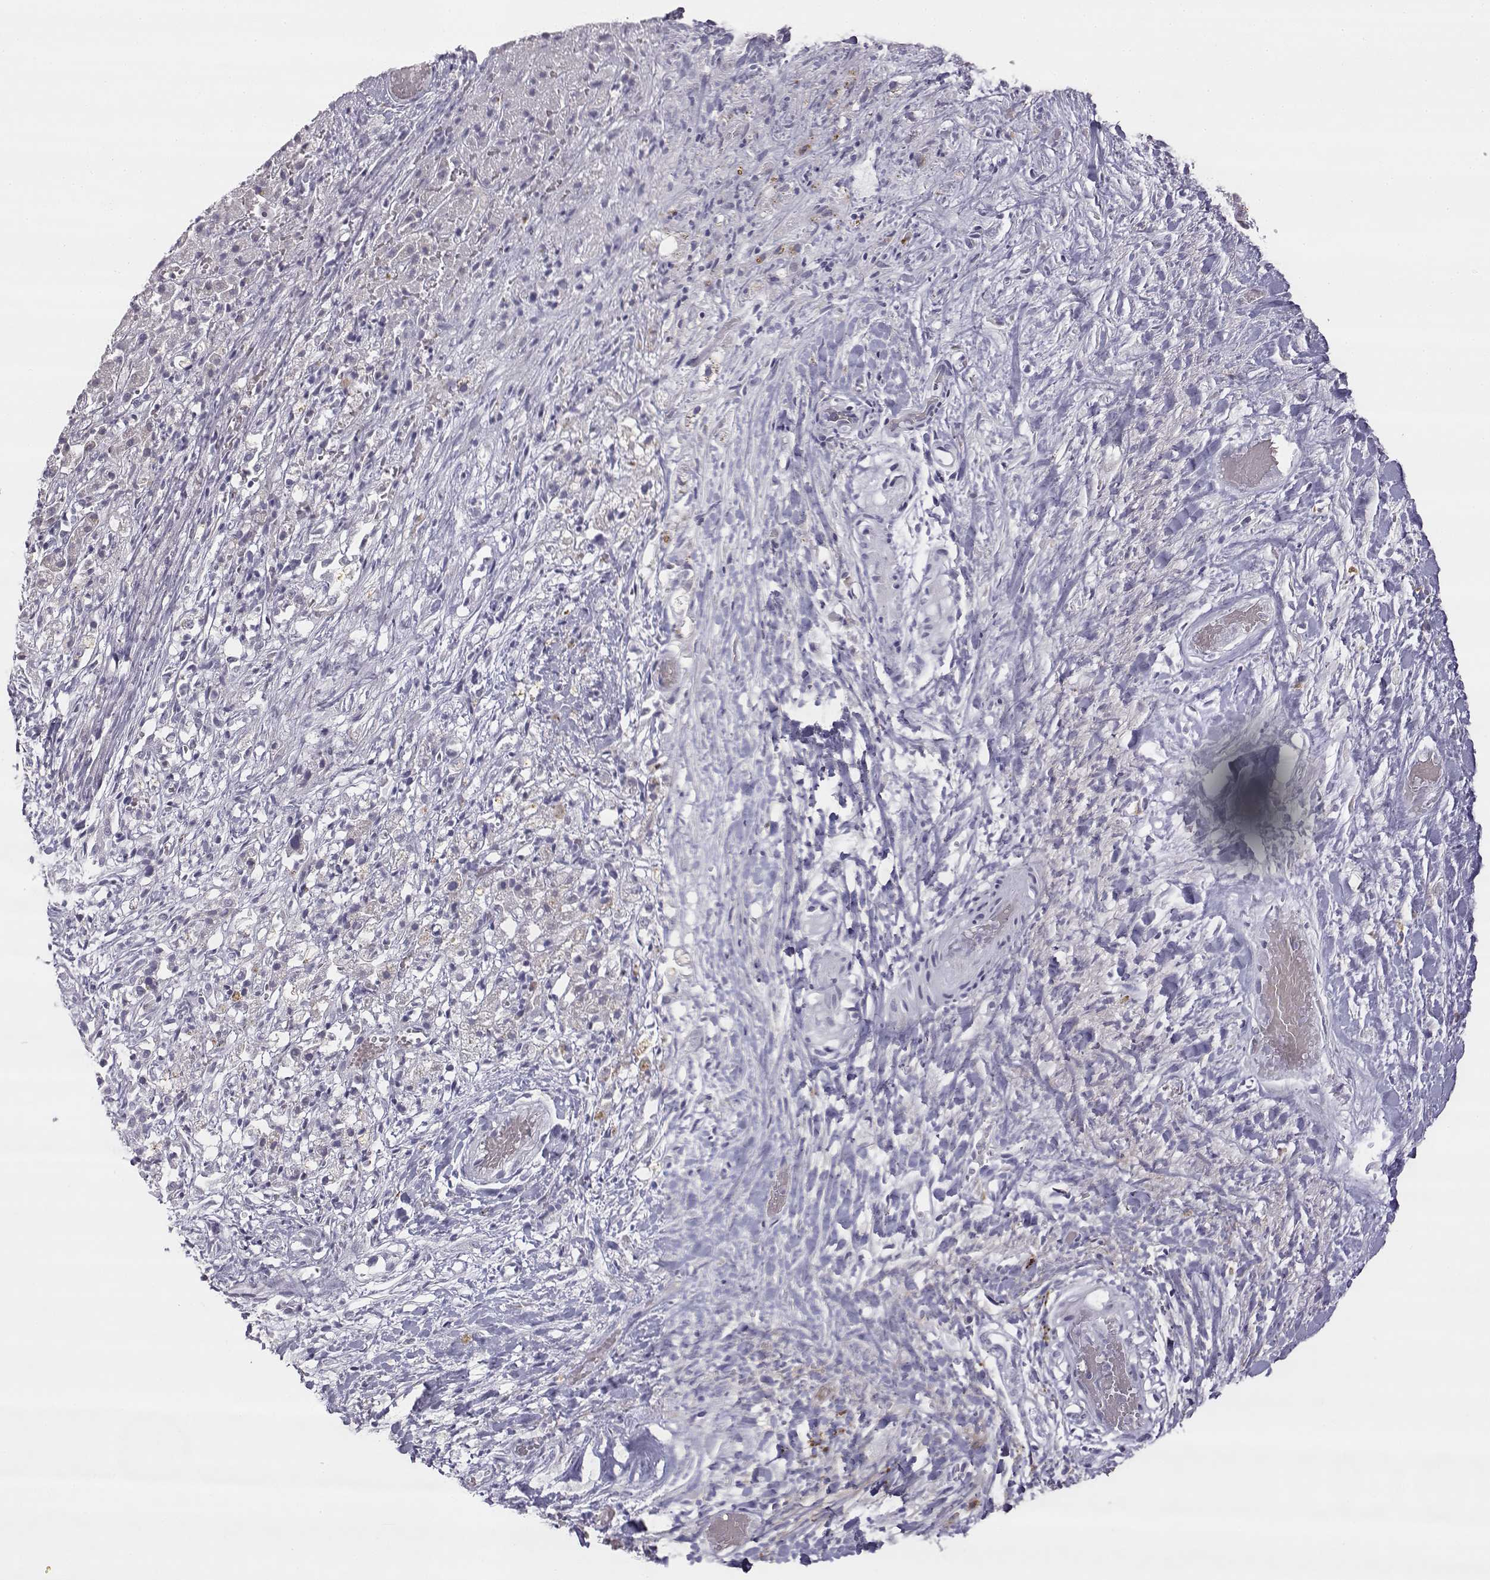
{"staining": {"intensity": "negative", "quantity": "none", "location": "none"}, "tissue": "liver cancer", "cell_type": "Tumor cells", "image_type": "cancer", "snomed": [{"axis": "morphology", "description": "Cholangiocarcinoma"}, {"axis": "topography", "description": "Liver"}], "caption": "Tumor cells are negative for protein expression in human liver cancer (cholangiocarcinoma). (IHC, brightfield microscopy, high magnification).", "gene": "VGF", "patient": {"sex": "female", "age": 52}}